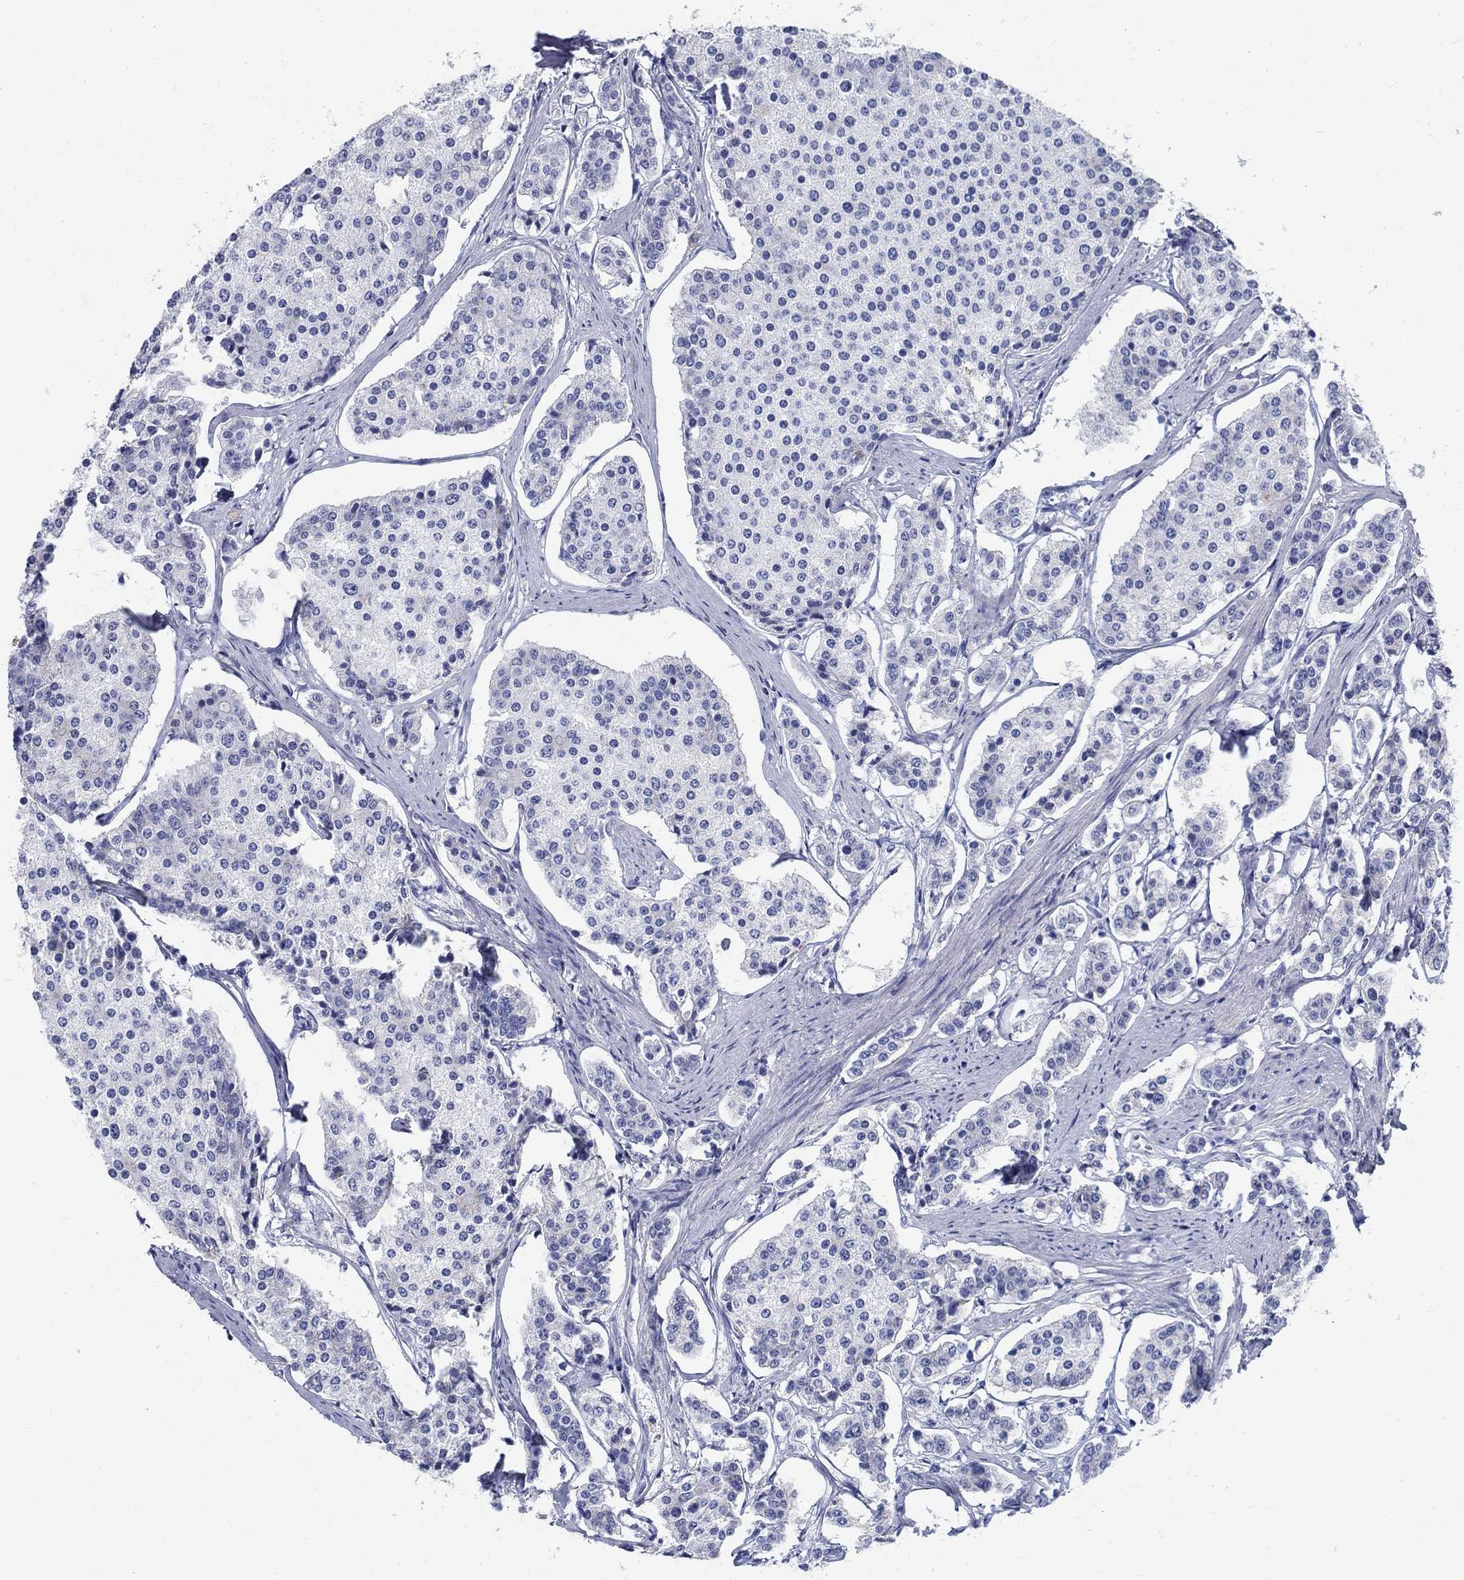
{"staining": {"intensity": "negative", "quantity": "none", "location": "none"}, "tissue": "carcinoid", "cell_type": "Tumor cells", "image_type": "cancer", "snomed": [{"axis": "morphology", "description": "Carcinoid, malignant, NOS"}, {"axis": "topography", "description": "Small intestine"}], "caption": "Immunohistochemical staining of human carcinoid (malignant) demonstrates no significant positivity in tumor cells. The staining is performed using DAB brown chromogen with nuclei counter-stained in using hematoxylin.", "gene": "SOX2", "patient": {"sex": "female", "age": 65}}